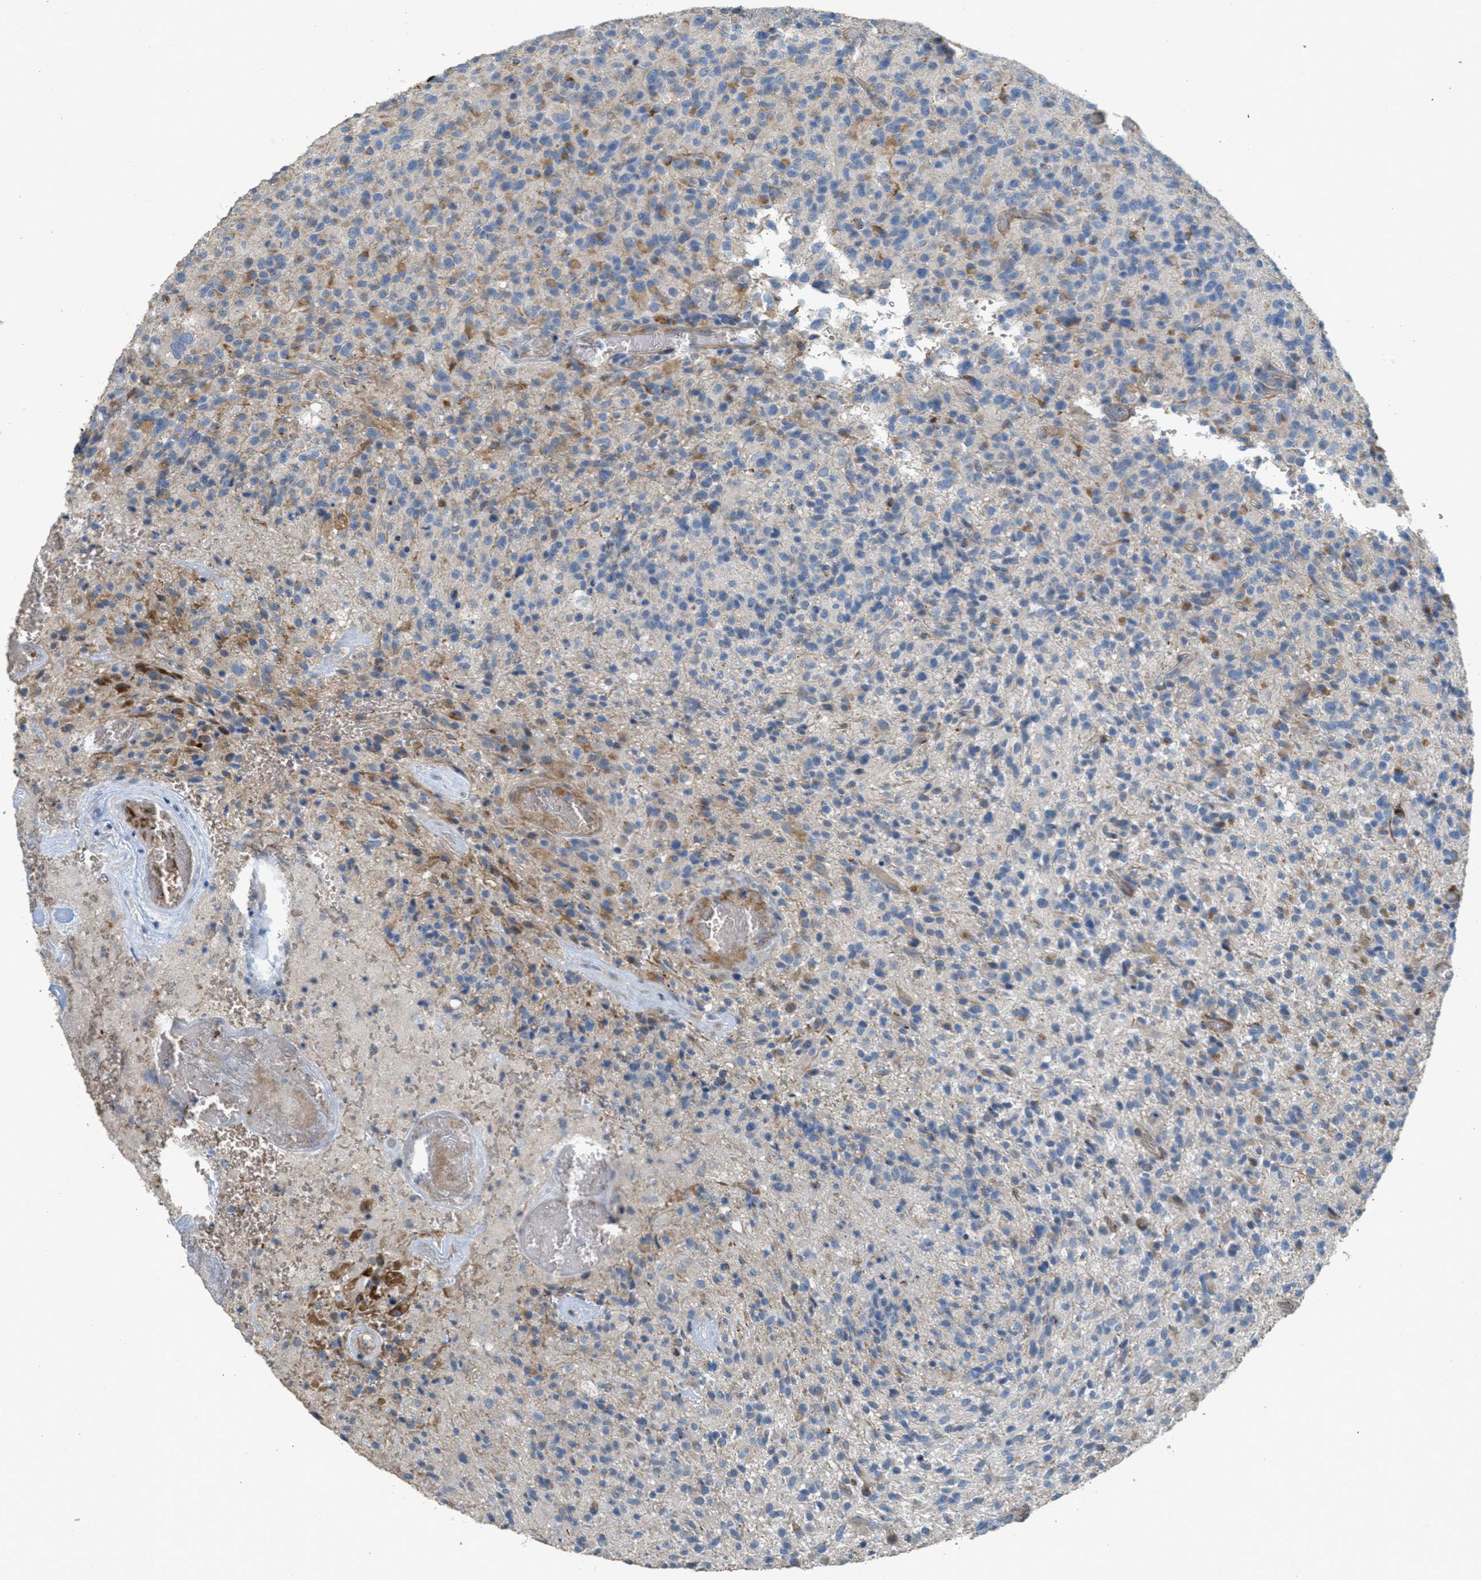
{"staining": {"intensity": "moderate", "quantity": "<25%", "location": "cytoplasmic/membranous"}, "tissue": "glioma", "cell_type": "Tumor cells", "image_type": "cancer", "snomed": [{"axis": "morphology", "description": "Glioma, malignant, High grade"}, {"axis": "topography", "description": "Brain"}], "caption": "Protein expression analysis of human glioma reveals moderate cytoplasmic/membranous expression in about <25% of tumor cells.", "gene": "MRS2", "patient": {"sex": "male", "age": 71}}